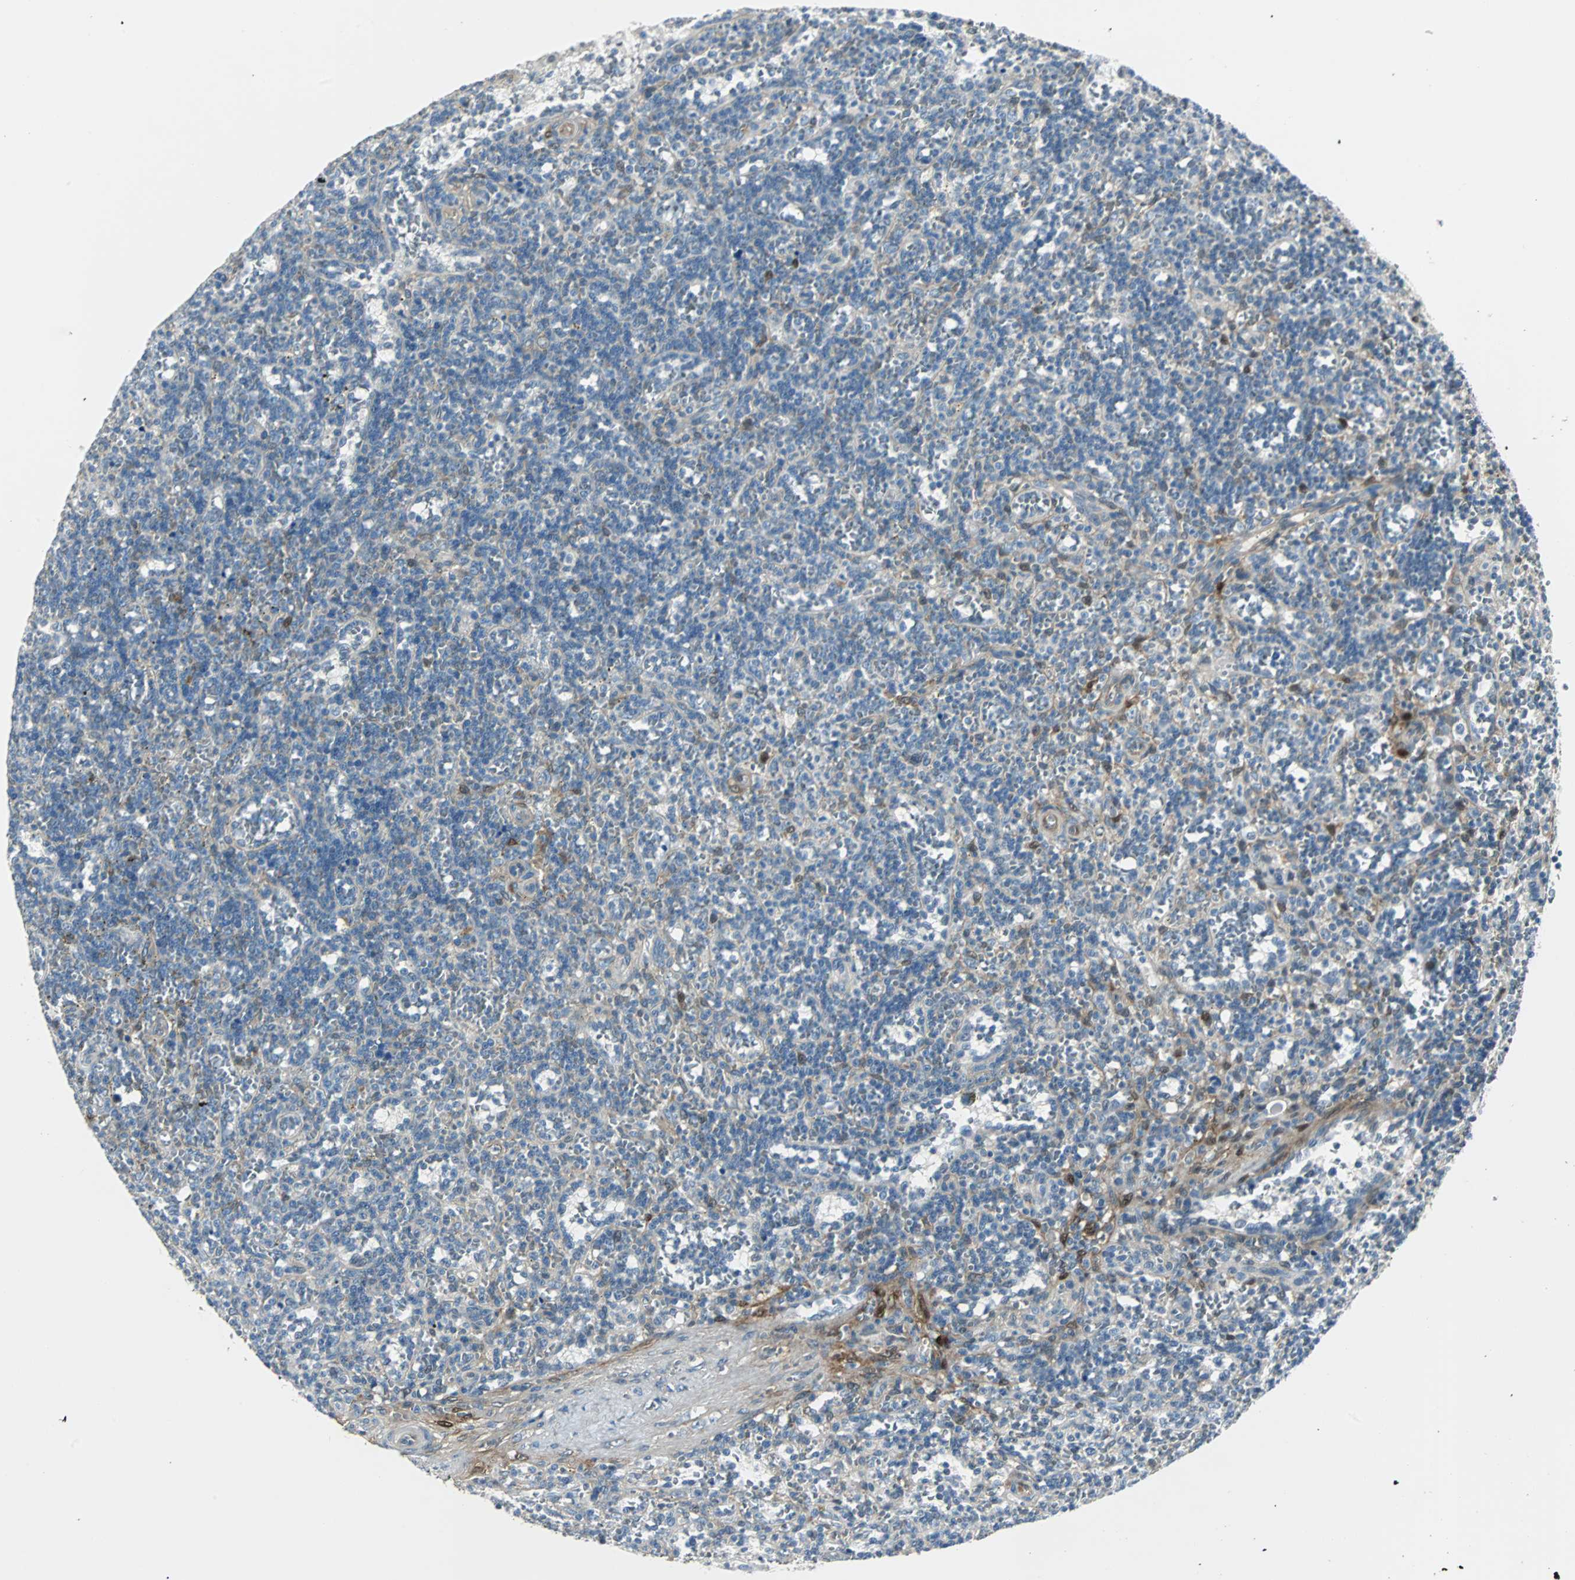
{"staining": {"intensity": "negative", "quantity": "none", "location": "none"}, "tissue": "lymphoma", "cell_type": "Tumor cells", "image_type": "cancer", "snomed": [{"axis": "morphology", "description": "Malignant lymphoma, non-Hodgkin's type, Low grade"}, {"axis": "topography", "description": "Spleen"}], "caption": "This is an IHC histopathology image of human malignant lymphoma, non-Hodgkin's type (low-grade). There is no positivity in tumor cells.", "gene": "FHL2", "patient": {"sex": "male", "age": 73}}